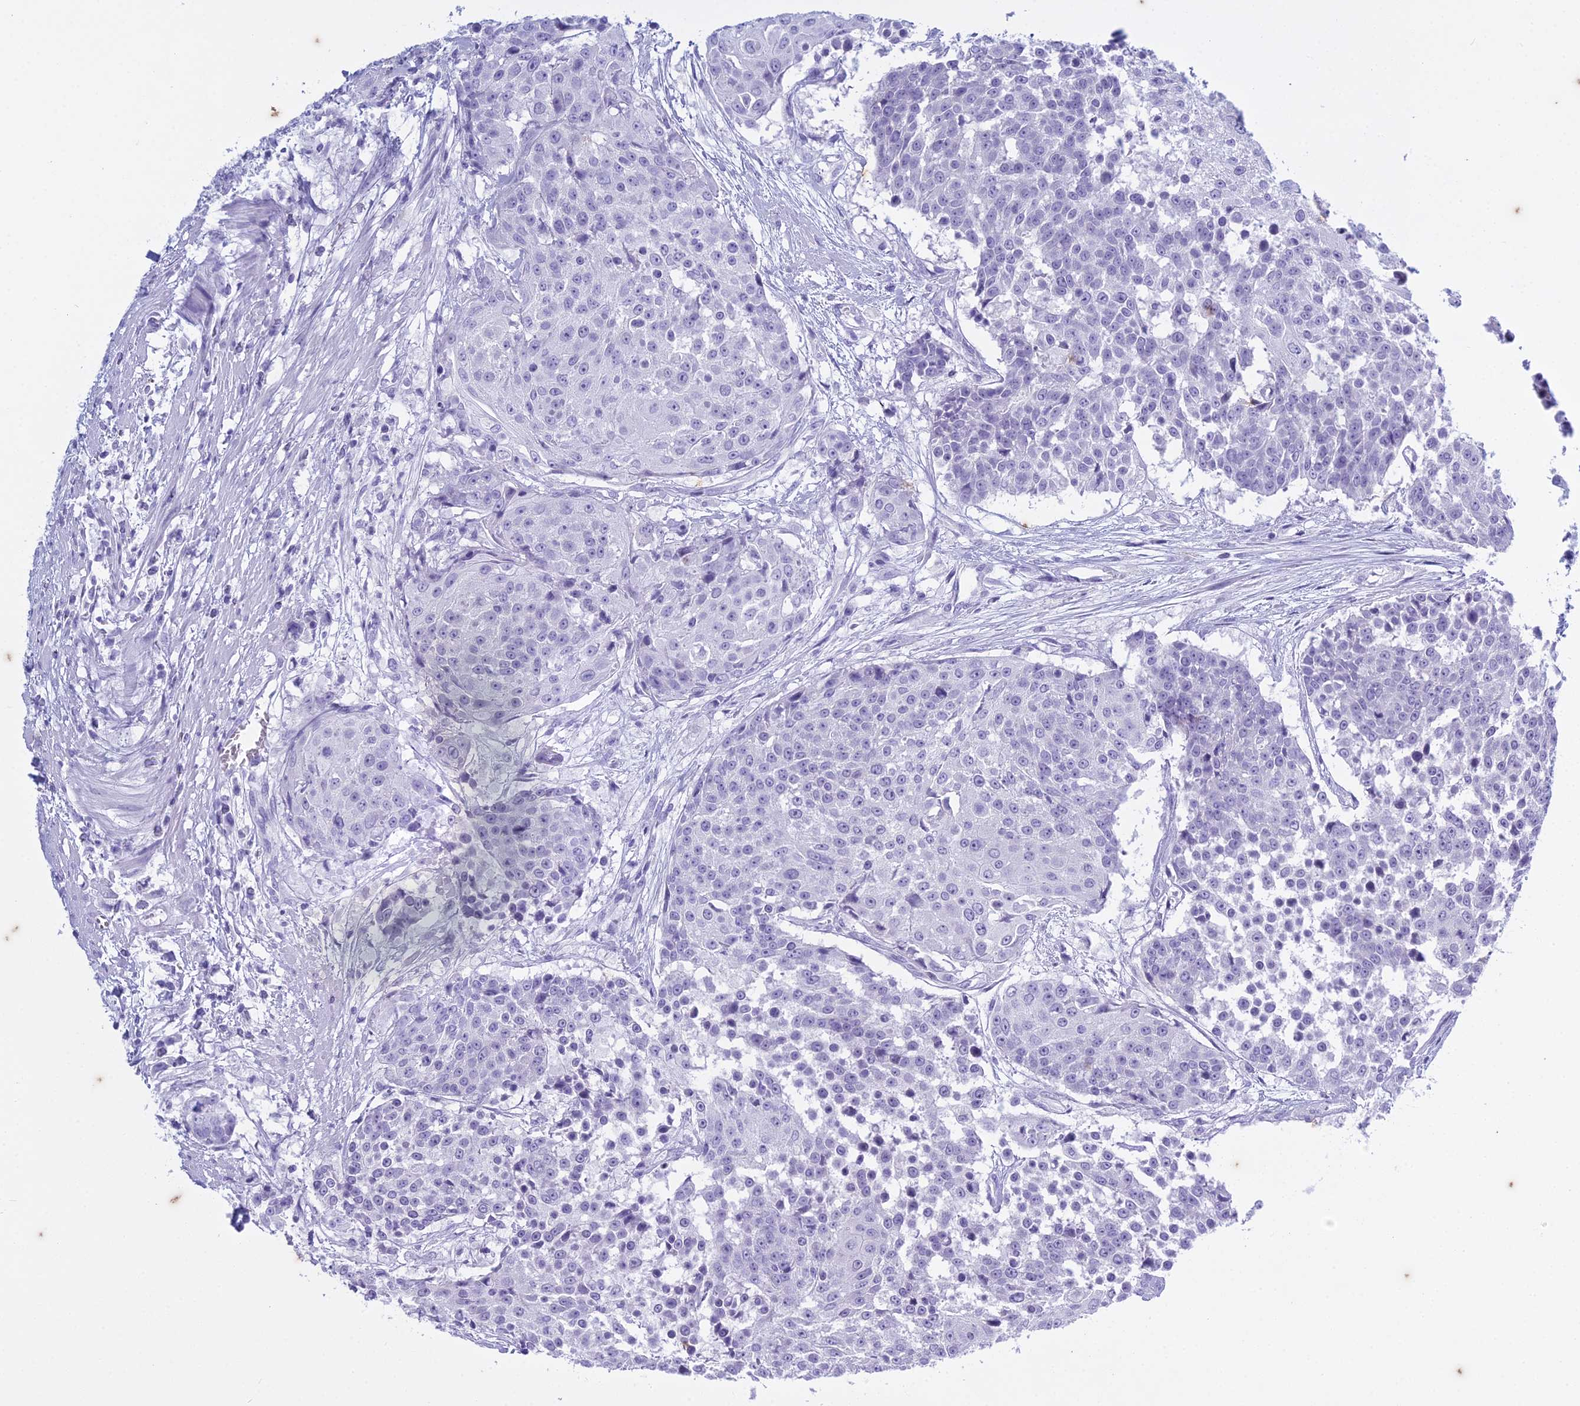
{"staining": {"intensity": "negative", "quantity": "none", "location": "none"}, "tissue": "urothelial cancer", "cell_type": "Tumor cells", "image_type": "cancer", "snomed": [{"axis": "morphology", "description": "Urothelial carcinoma, High grade"}, {"axis": "topography", "description": "Urinary bladder"}], "caption": "IHC photomicrograph of urothelial carcinoma (high-grade) stained for a protein (brown), which displays no staining in tumor cells.", "gene": "HMGB4", "patient": {"sex": "female", "age": 63}}